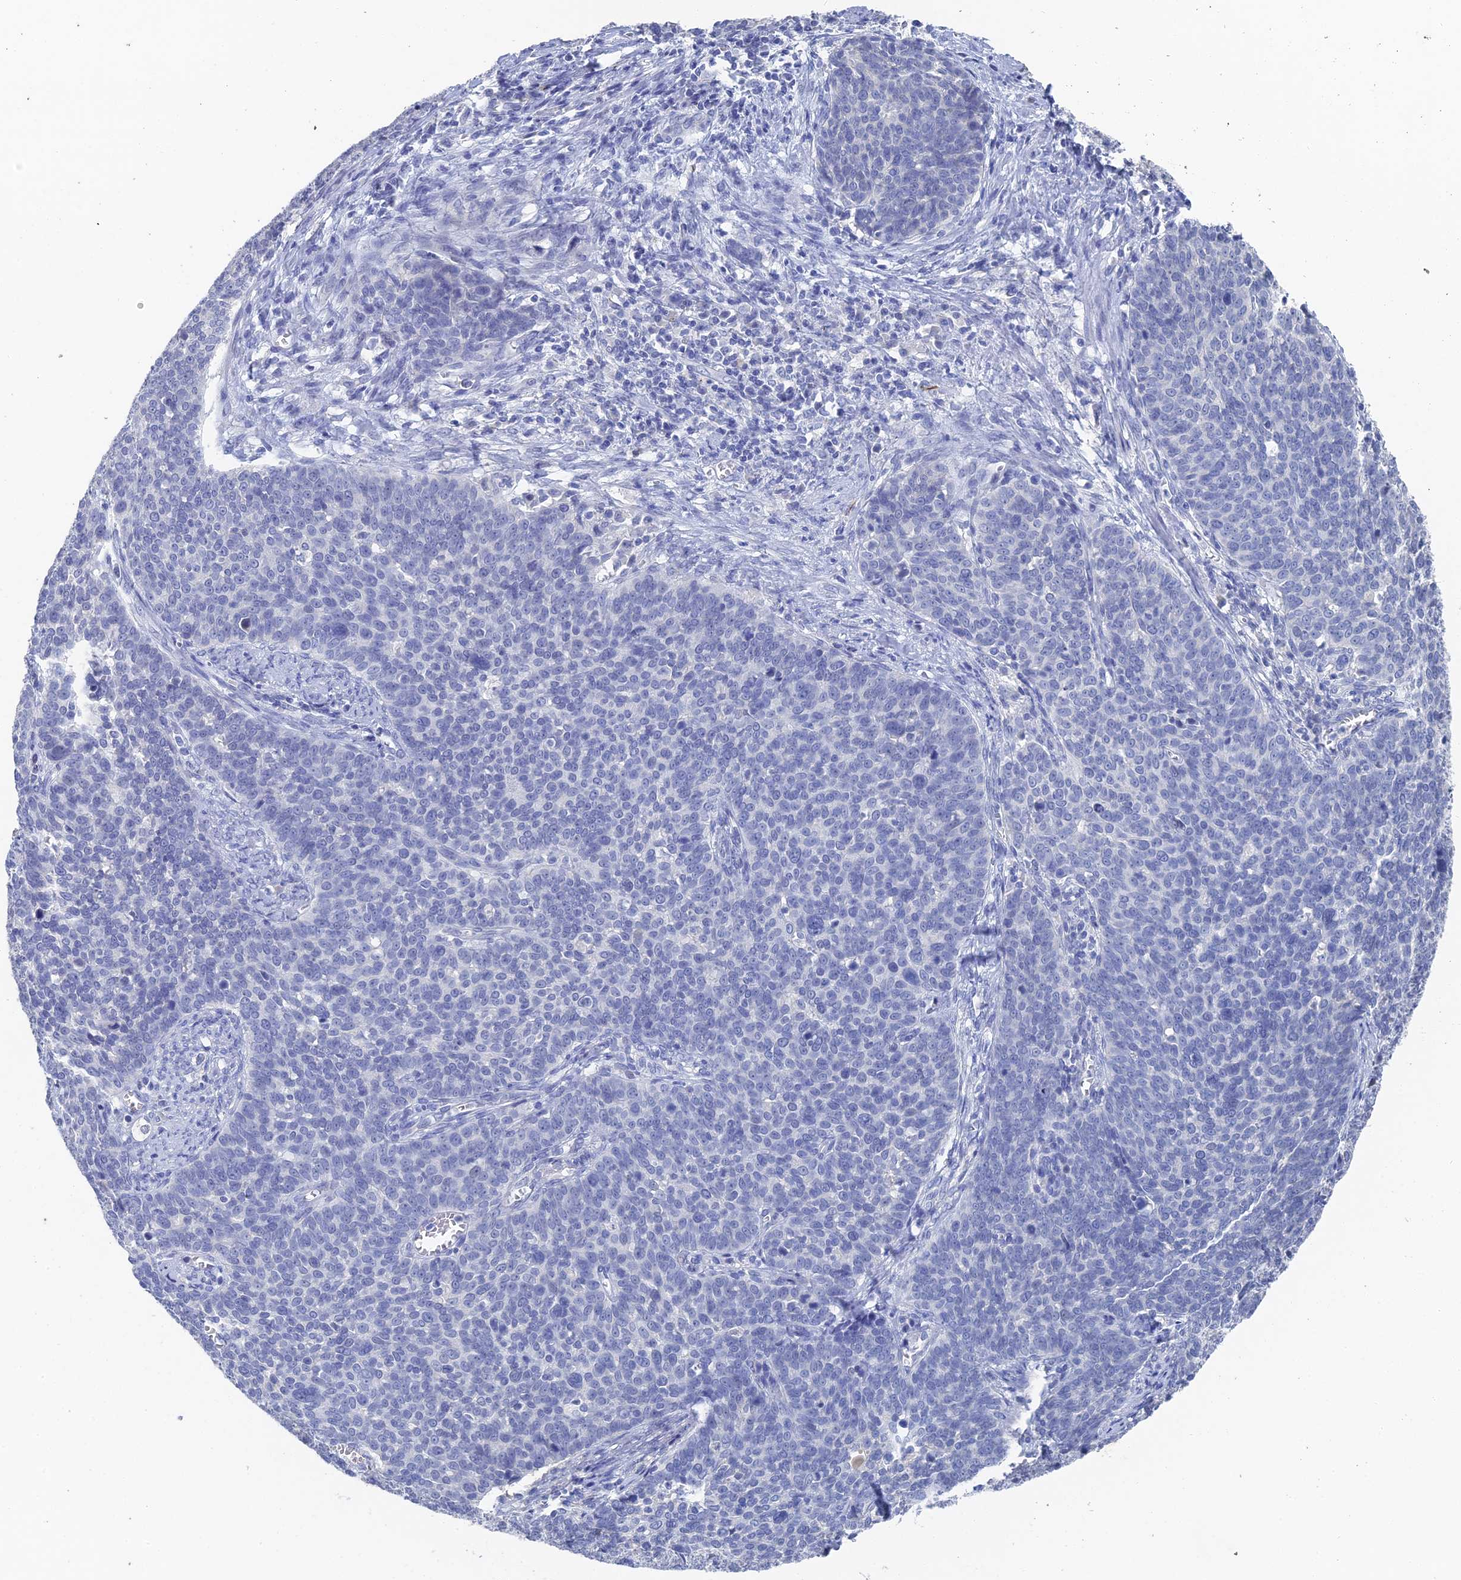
{"staining": {"intensity": "negative", "quantity": "none", "location": "none"}, "tissue": "cervical cancer", "cell_type": "Tumor cells", "image_type": "cancer", "snomed": [{"axis": "morphology", "description": "Squamous cell carcinoma, NOS"}, {"axis": "topography", "description": "Cervix"}], "caption": "Immunohistochemistry photomicrograph of cervical cancer (squamous cell carcinoma) stained for a protein (brown), which displays no positivity in tumor cells. (Brightfield microscopy of DAB immunohistochemistry (IHC) at high magnification).", "gene": "GFAP", "patient": {"sex": "female", "age": 39}}